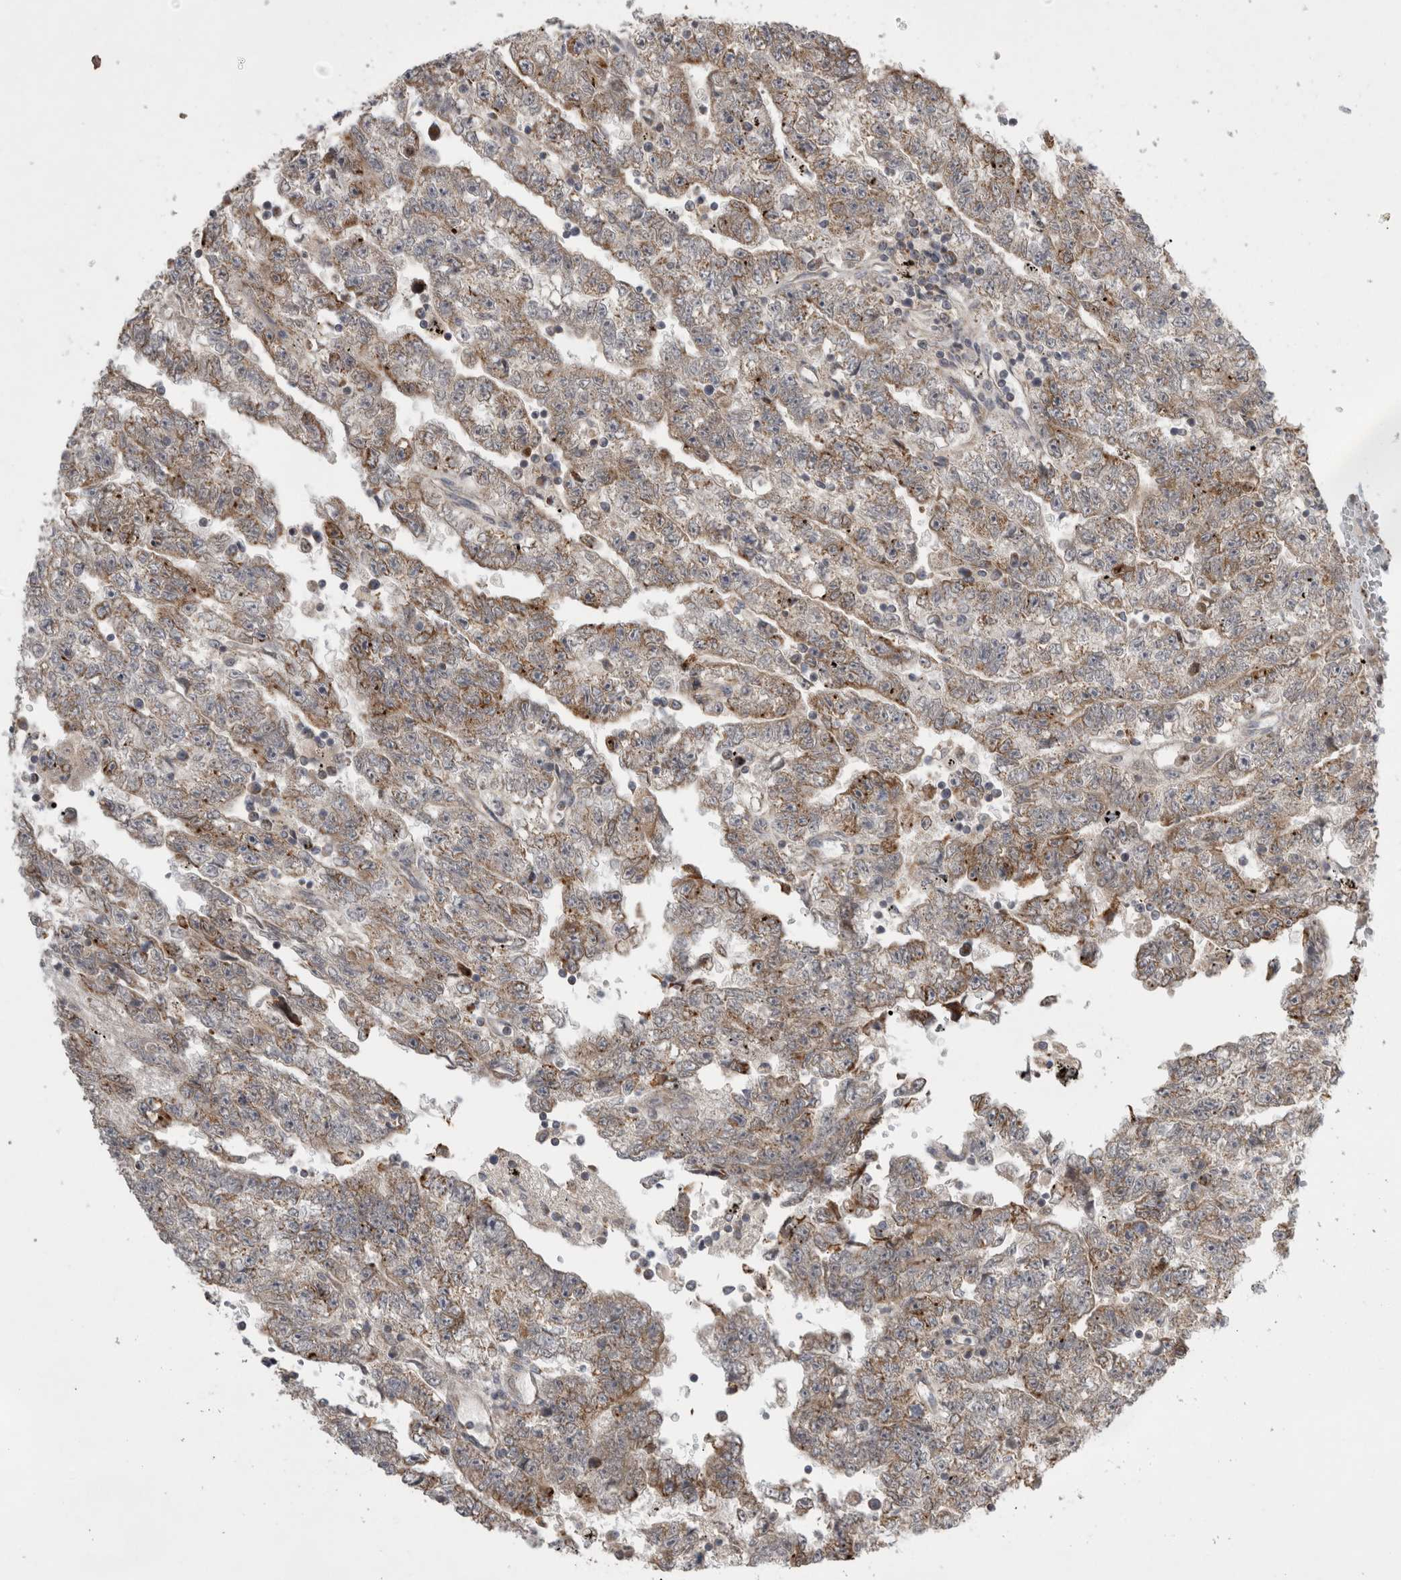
{"staining": {"intensity": "weak", "quantity": ">75%", "location": "cytoplasmic/membranous"}, "tissue": "testis cancer", "cell_type": "Tumor cells", "image_type": "cancer", "snomed": [{"axis": "morphology", "description": "Carcinoma, Embryonal, NOS"}, {"axis": "topography", "description": "Testis"}], "caption": "Brown immunohistochemical staining in human testis cancer demonstrates weak cytoplasmic/membranous staining in about >75% of tumor cells.", "gene": "KCNIP1", "patient": {"sex": "male", "age": 25}}